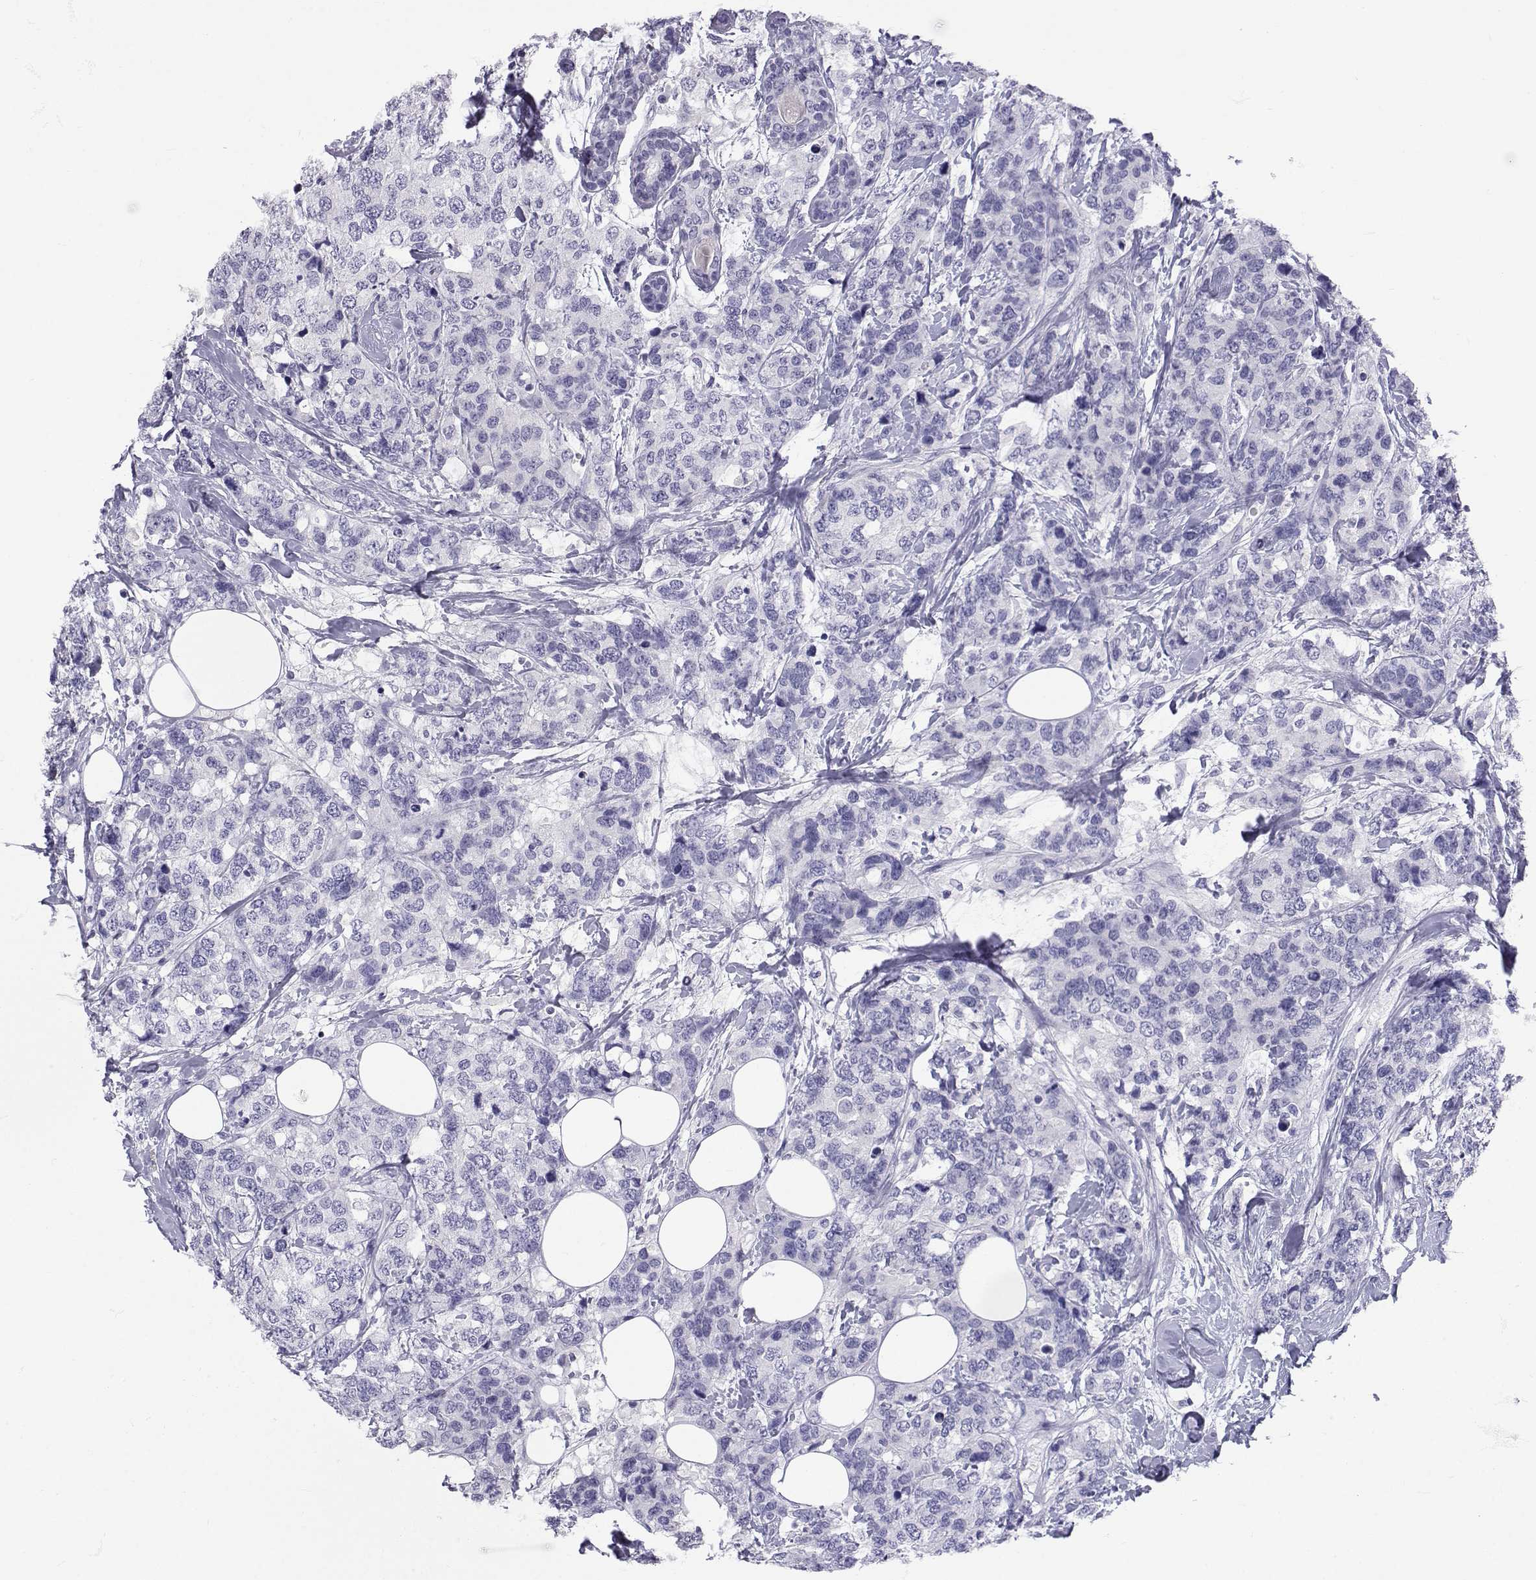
{"staining": {"intensity": "negative", "quantity": "none", "location": "none"}, "tissue": "breast cancer", "cell_type": "Tumor cells", "image_type": "cancer", "snomed": [{"axis": "morphology", "description": "Lobular carcinoma"}, {"axis": "topography", "description": "Breast"}], "caption": "An image of human breast lobular carcinoma is negative for staining in tumor cells. (Immunohistochemistry, brightfield microscopy, high magnification).", "gene": "SLC6A3", "patient": {"sex": "female", "age": 59}}